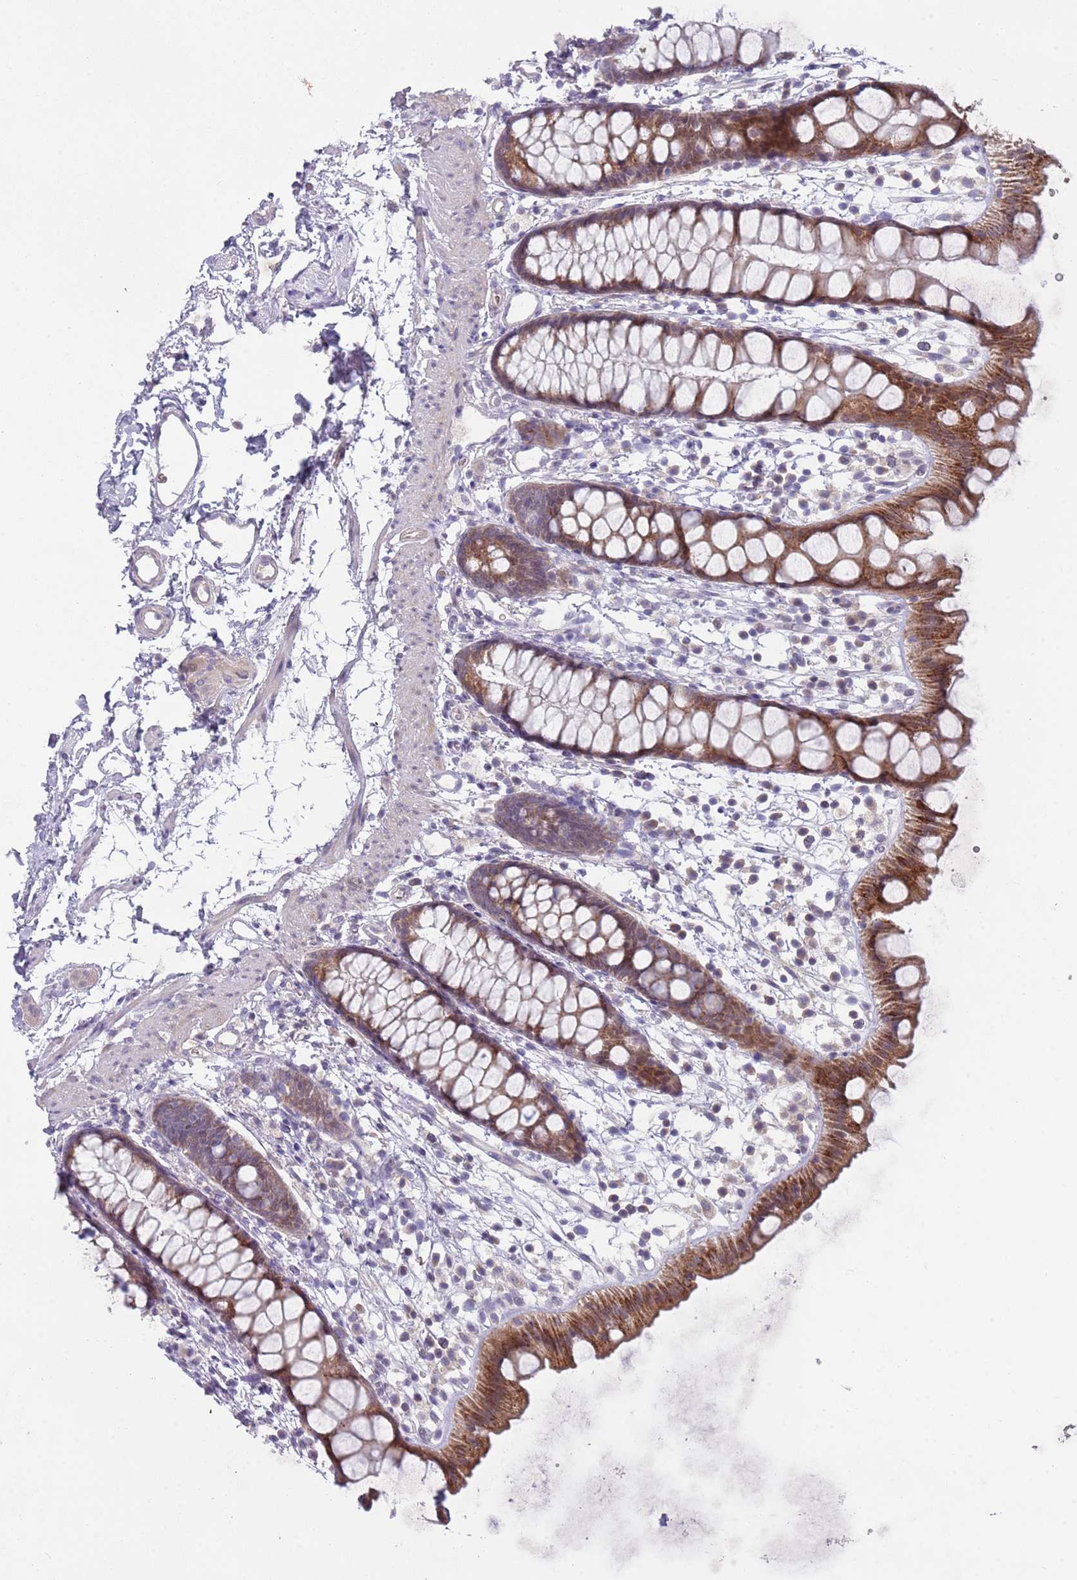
{"staining": {"intensity": "strong", "quantity": ">75%", "location": "cytoplasmic/membranous"}, "tissue": "rectum", "cell_type": "Glandular cells", "image_type": "normal", "snomed": [{"axis": "morphology", "description": "Normal tissue, NOS"}, {"axis": "topography", "description": "Rectum"}], "caption": "DAB (3,3'-diaminobenzidine) immunohistochemical staining of benign rectum shows strong cytoplasmic/membranous protein staining in approximately >75% of glandular cells.", "gene": "PRAC1", "patient": {"sex": "female", "age": 65}}